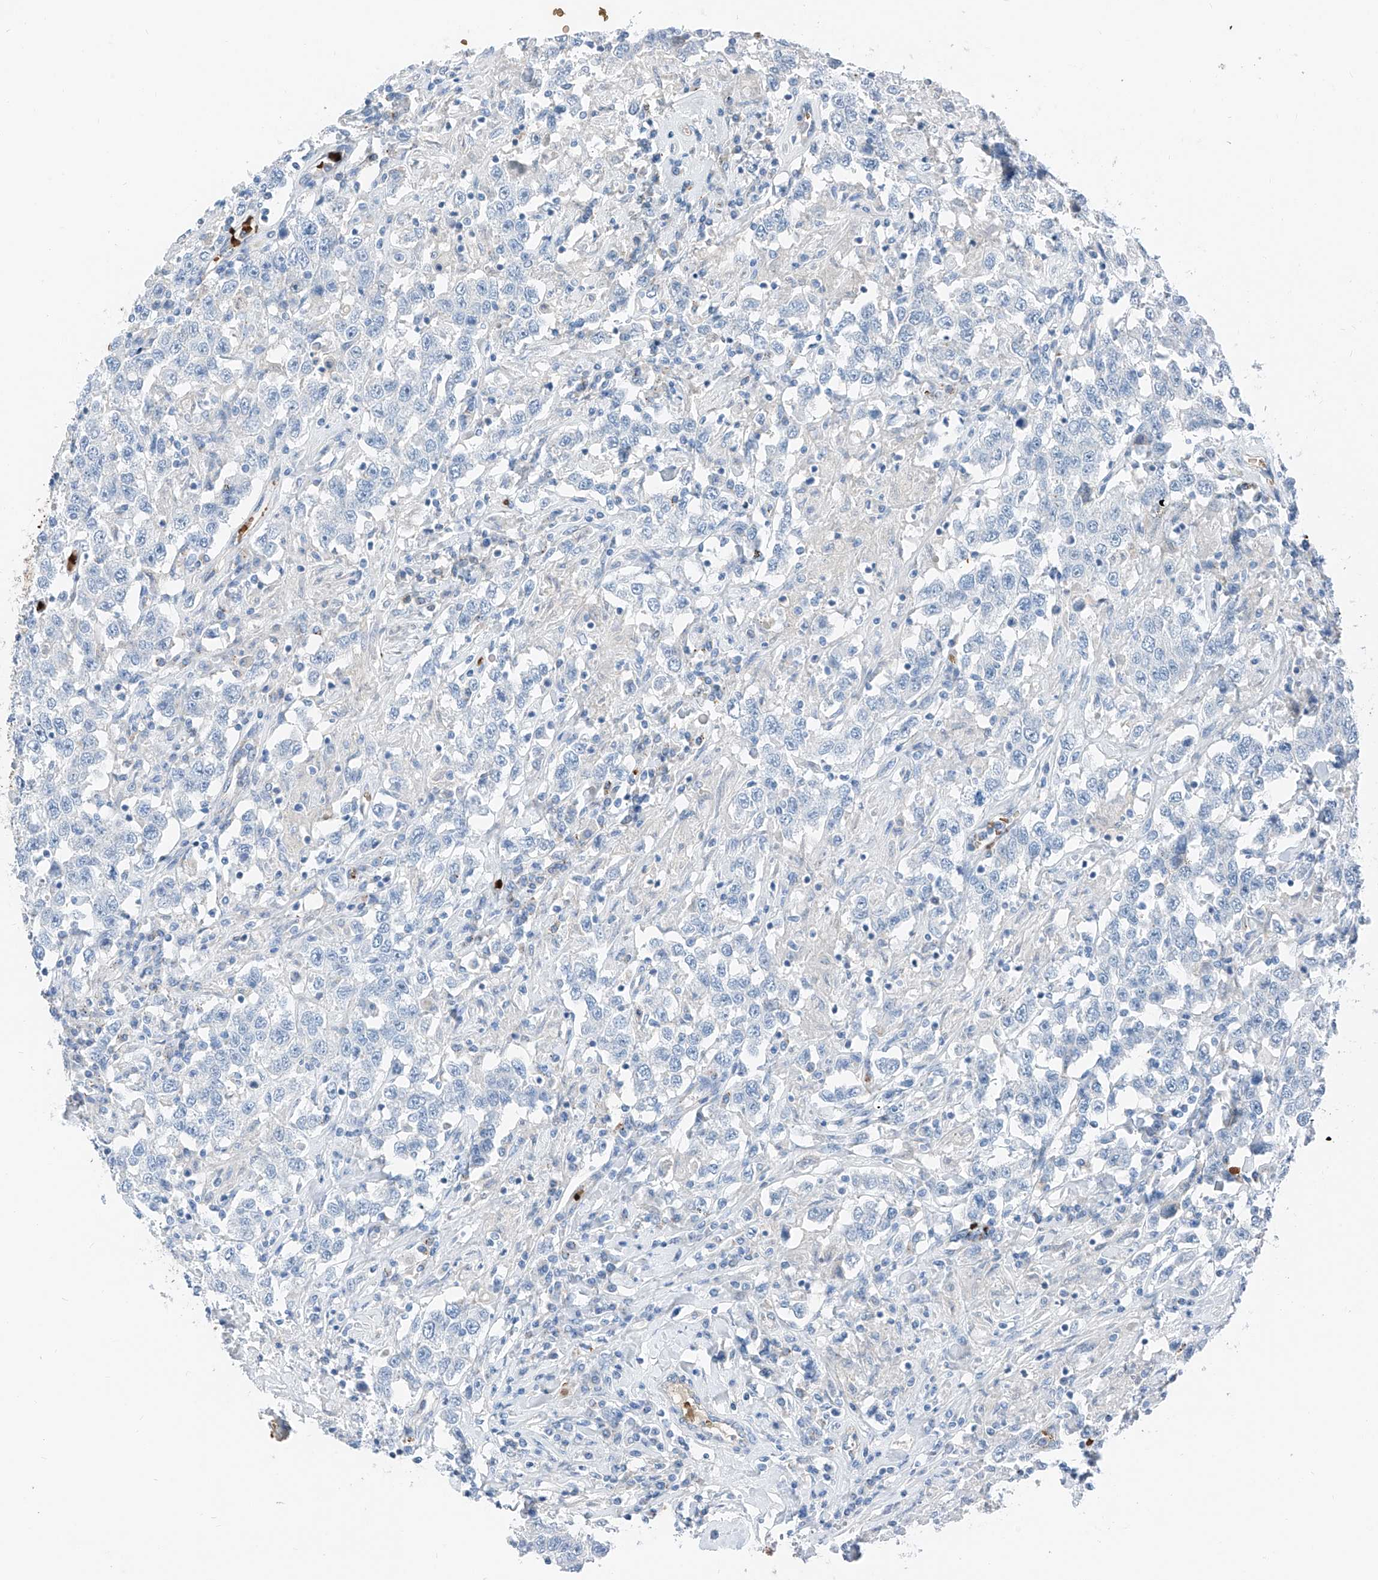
{"staining": {"intensity": "negative", "quantity": "none", "location": "none"}, "tissue": "testis cancer", "cell_type": "Tumor cells", "image_type": "cancer", "snomed": [{"axis": "morphology", "description": "Seminoma, NOS"}, {"axis": "topography", "description": "Testis"}], "caption": "This is an IHC micrograph of testis cancer (seminoma). There is no staining in tumor cells.", "gene": "PRSS23", "patient": {"sex": "male", "age": 41}}